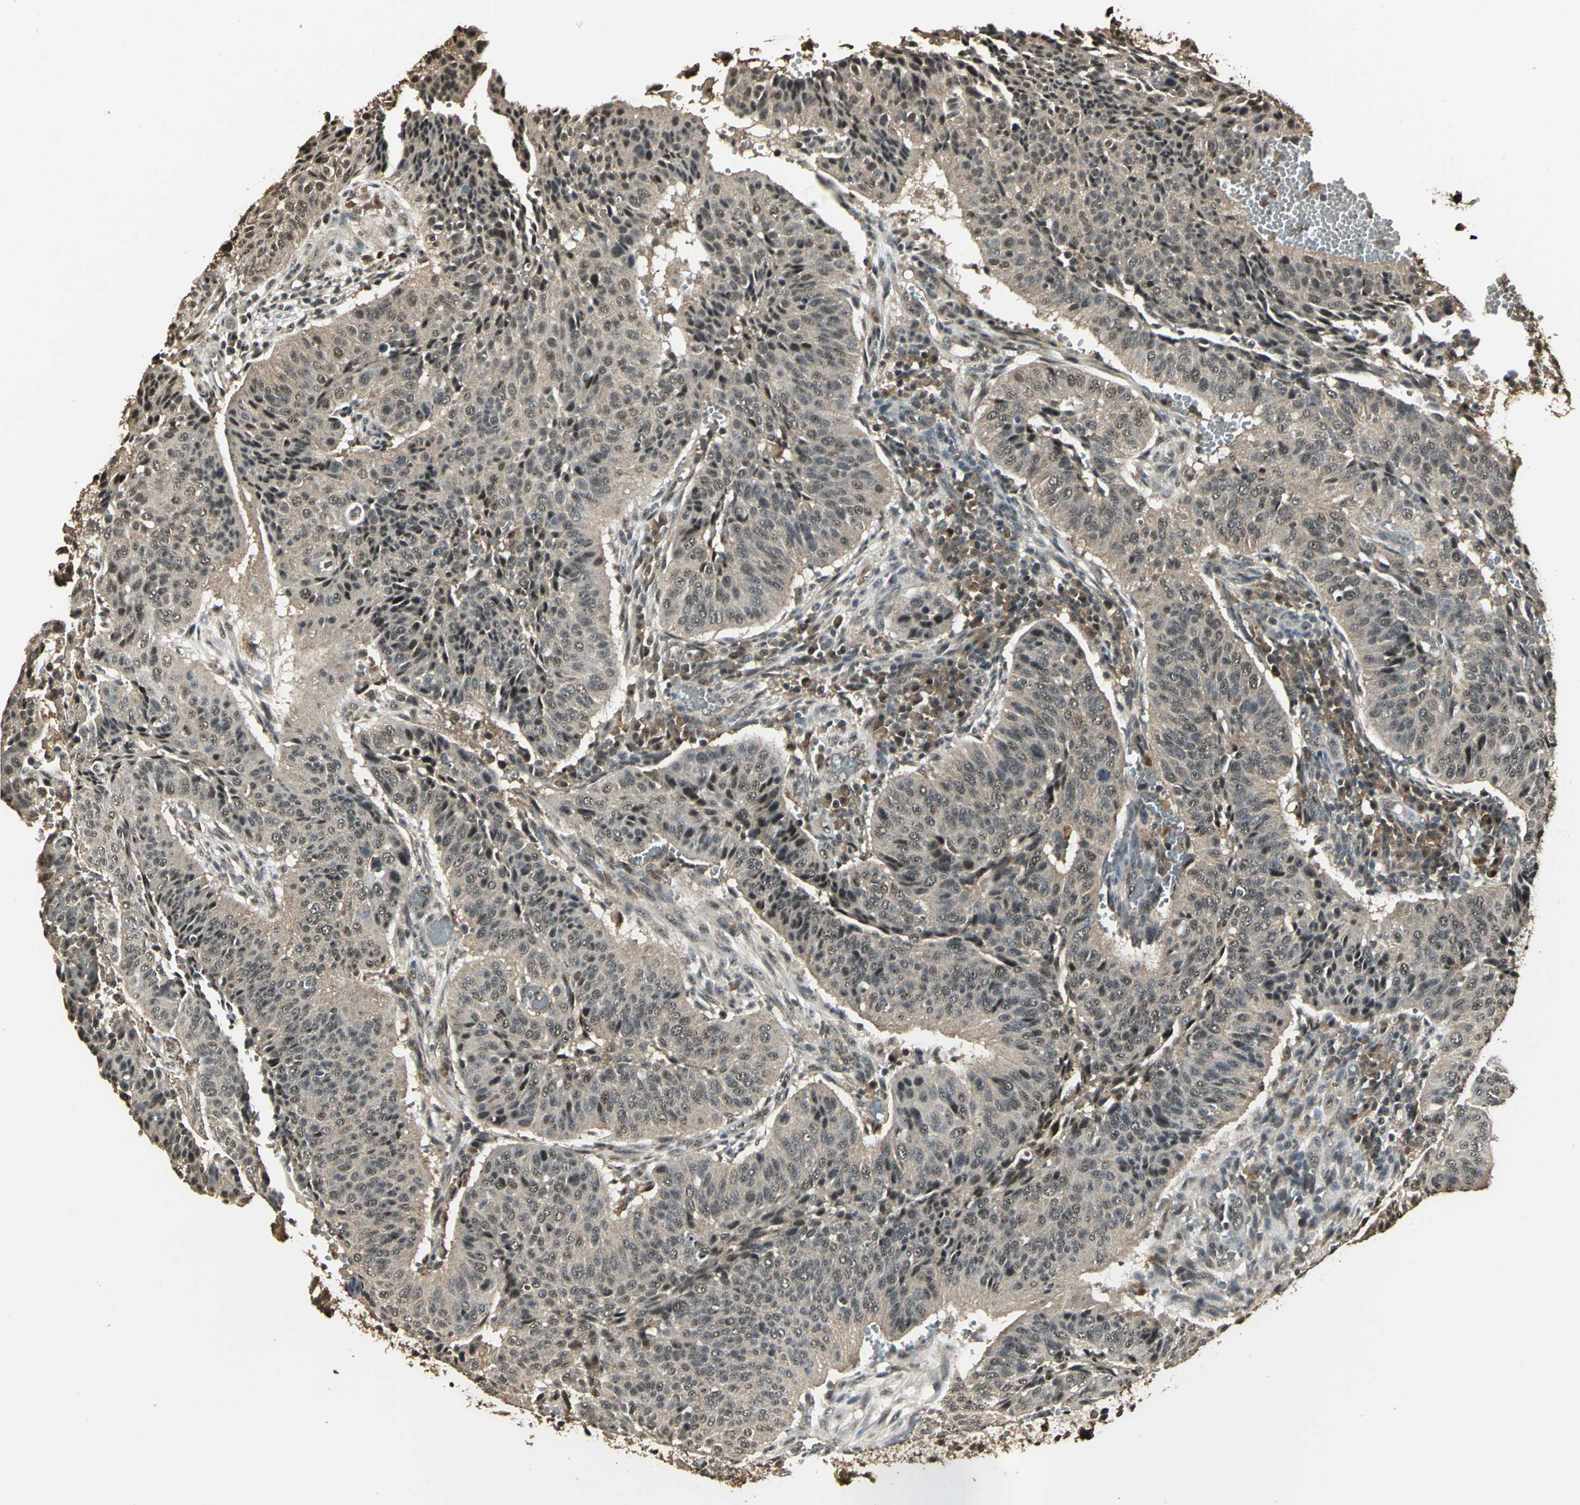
{"staining": {"intensity": "weak", "quantity": "25%-75%", "location": "cytoplasmic/membranous"}, "tissue": "cervical cancer", "cell_type": "Tumor cells", "image_type": "cancer", "snomed": [{"axis": "morphology", "description": "Squamous cell carcinoma, NOS"}, {"axis": "topography", "description": "Cervix"}], "caption": "A brown stain labels weak cytoplasmic/membranous staining of a protein in squamous cell carcinoma (cervical) tumor cells.", "gene": "UCHL5", "patient": {"sex": "female", "age": 39}}